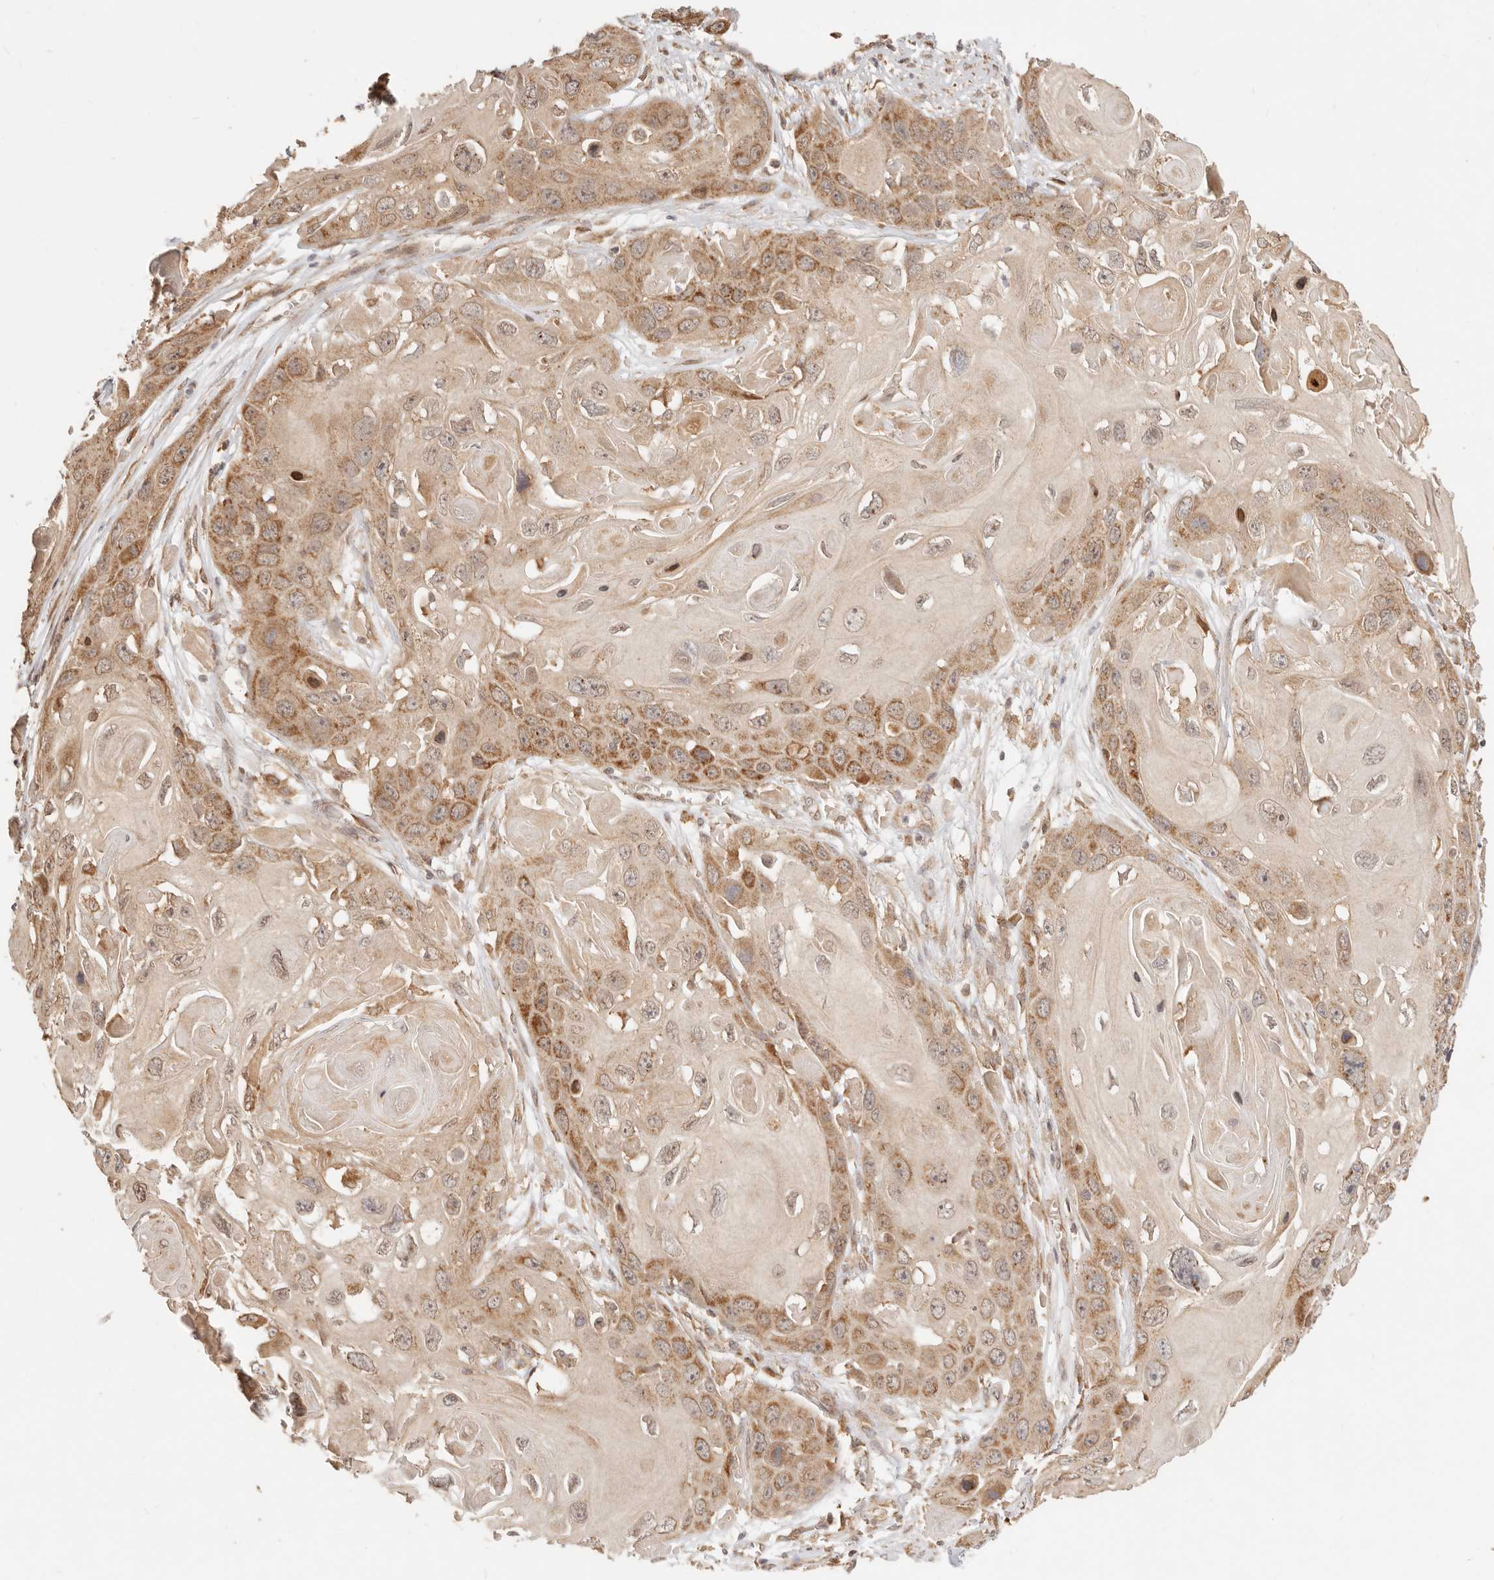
{"staining": {"intensity": "moderate", "quantity": ">75%", "location": "cytoplasmic/membranous"}, "tissue": "skin cancer", "cell_type": "Tumor cells", "image_type": "cancer", "snomed": [{"axis": "morphology", "description": "Squamous cell carcinoma, NOS"}, {"axis": "topography", "description": "Skin"}], "caption": "Squamous cell carcinoma (skin) stained for a protein shows moderate cytoplasmic/membranous positivity in tumor cells.", "gene": "TIMM17A", "patient": {"sex": "male", "age": 55}}